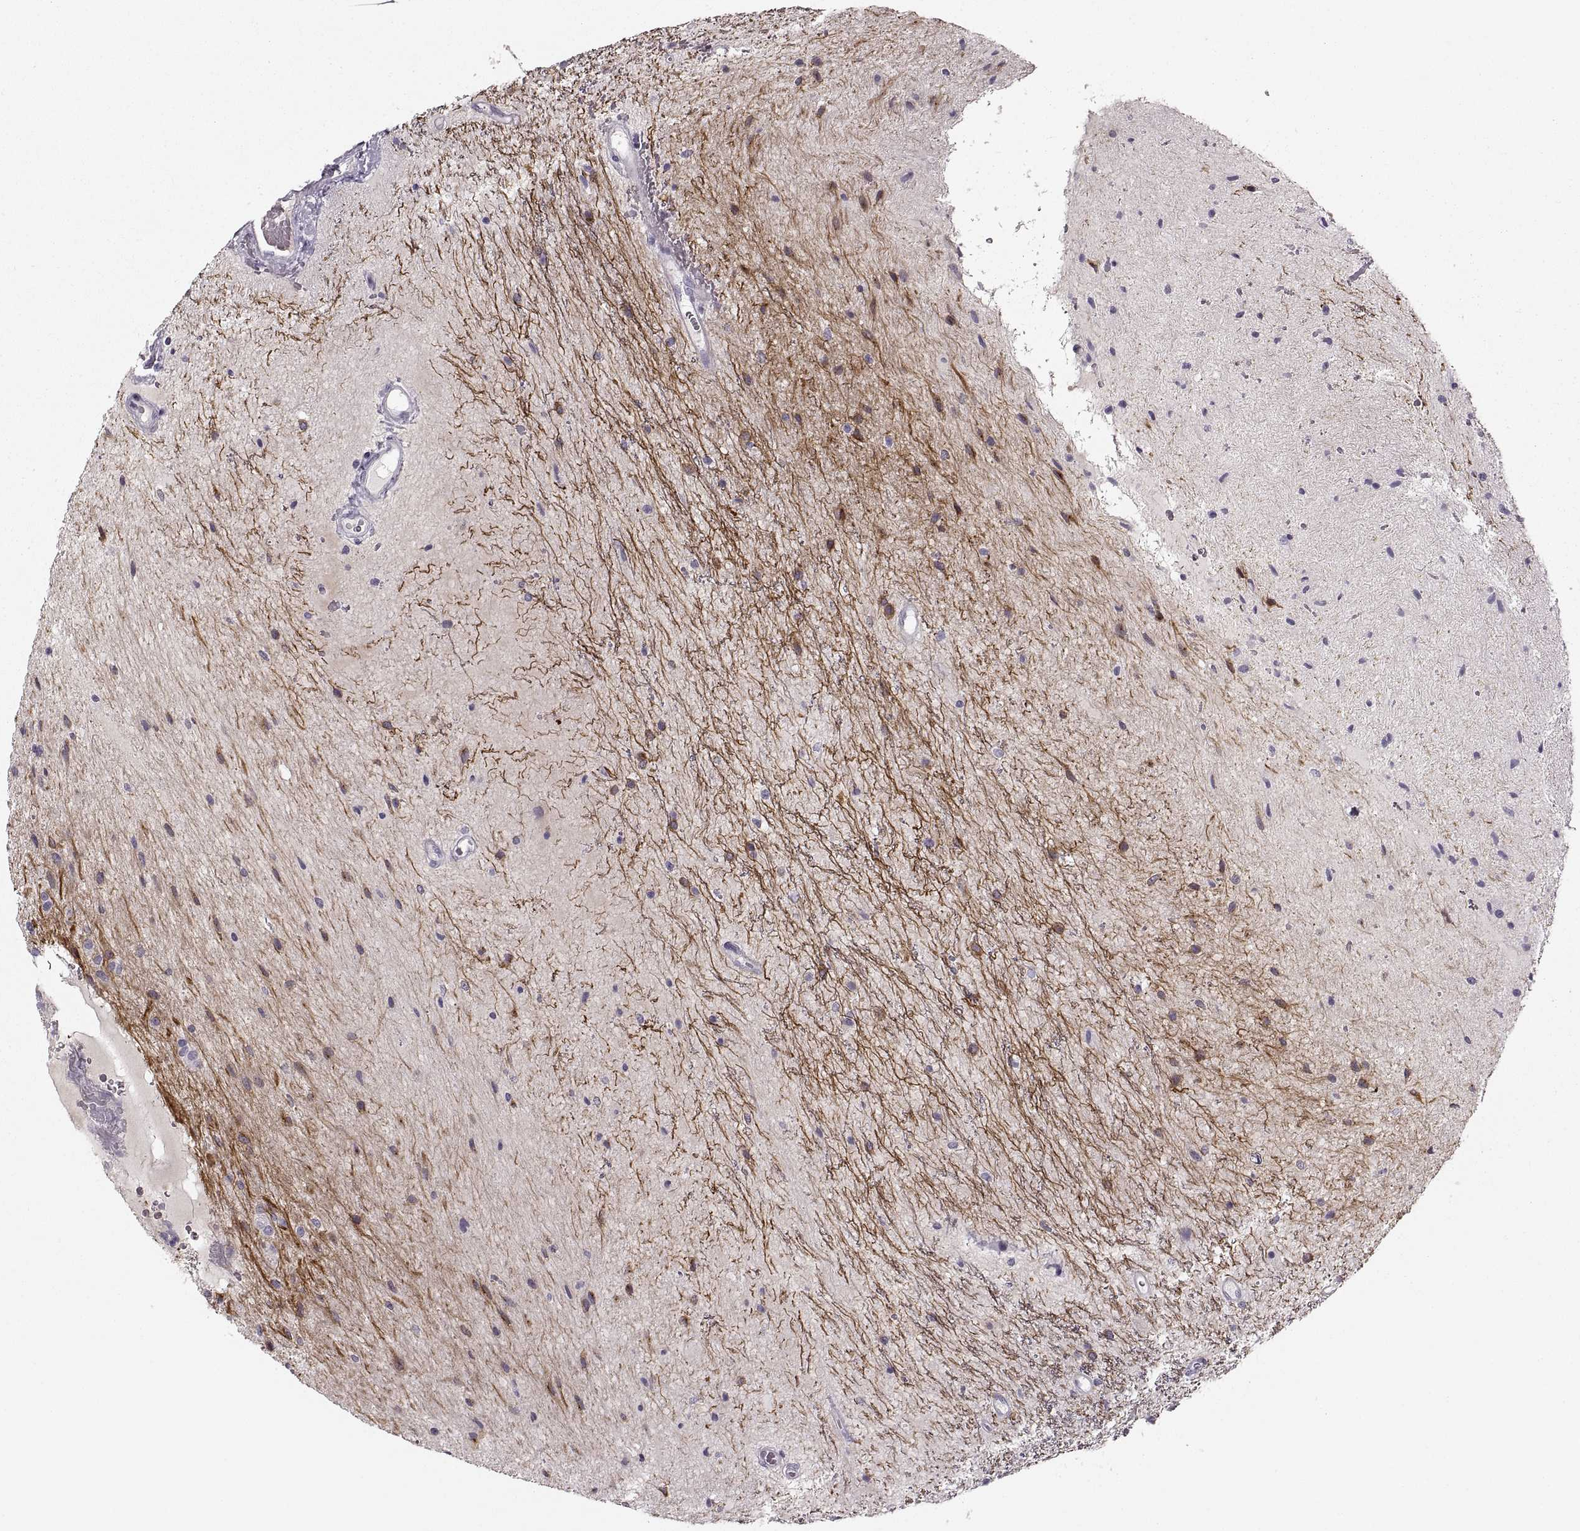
{"staining": {"intensity": "negative", "quantity": "none", "location": "none"}, "tissue": "glioma", "cell_type": "Tumor cells", "image_type": "cancer", "snomed": [{"axis": "morphology", "description": "Glioma, malignant, Low grade"}, {"axis": "topography", "description": "Cerebellum"}], "caption": "A high-resolution photomicrograph shows immunohistochemistry (IHC) staining of malignant glioma (low-grade), which demonstrates no significant expression in tumor cells.", "gene": "CNTN1", "patient": {"sex": "female", "age": 14}}